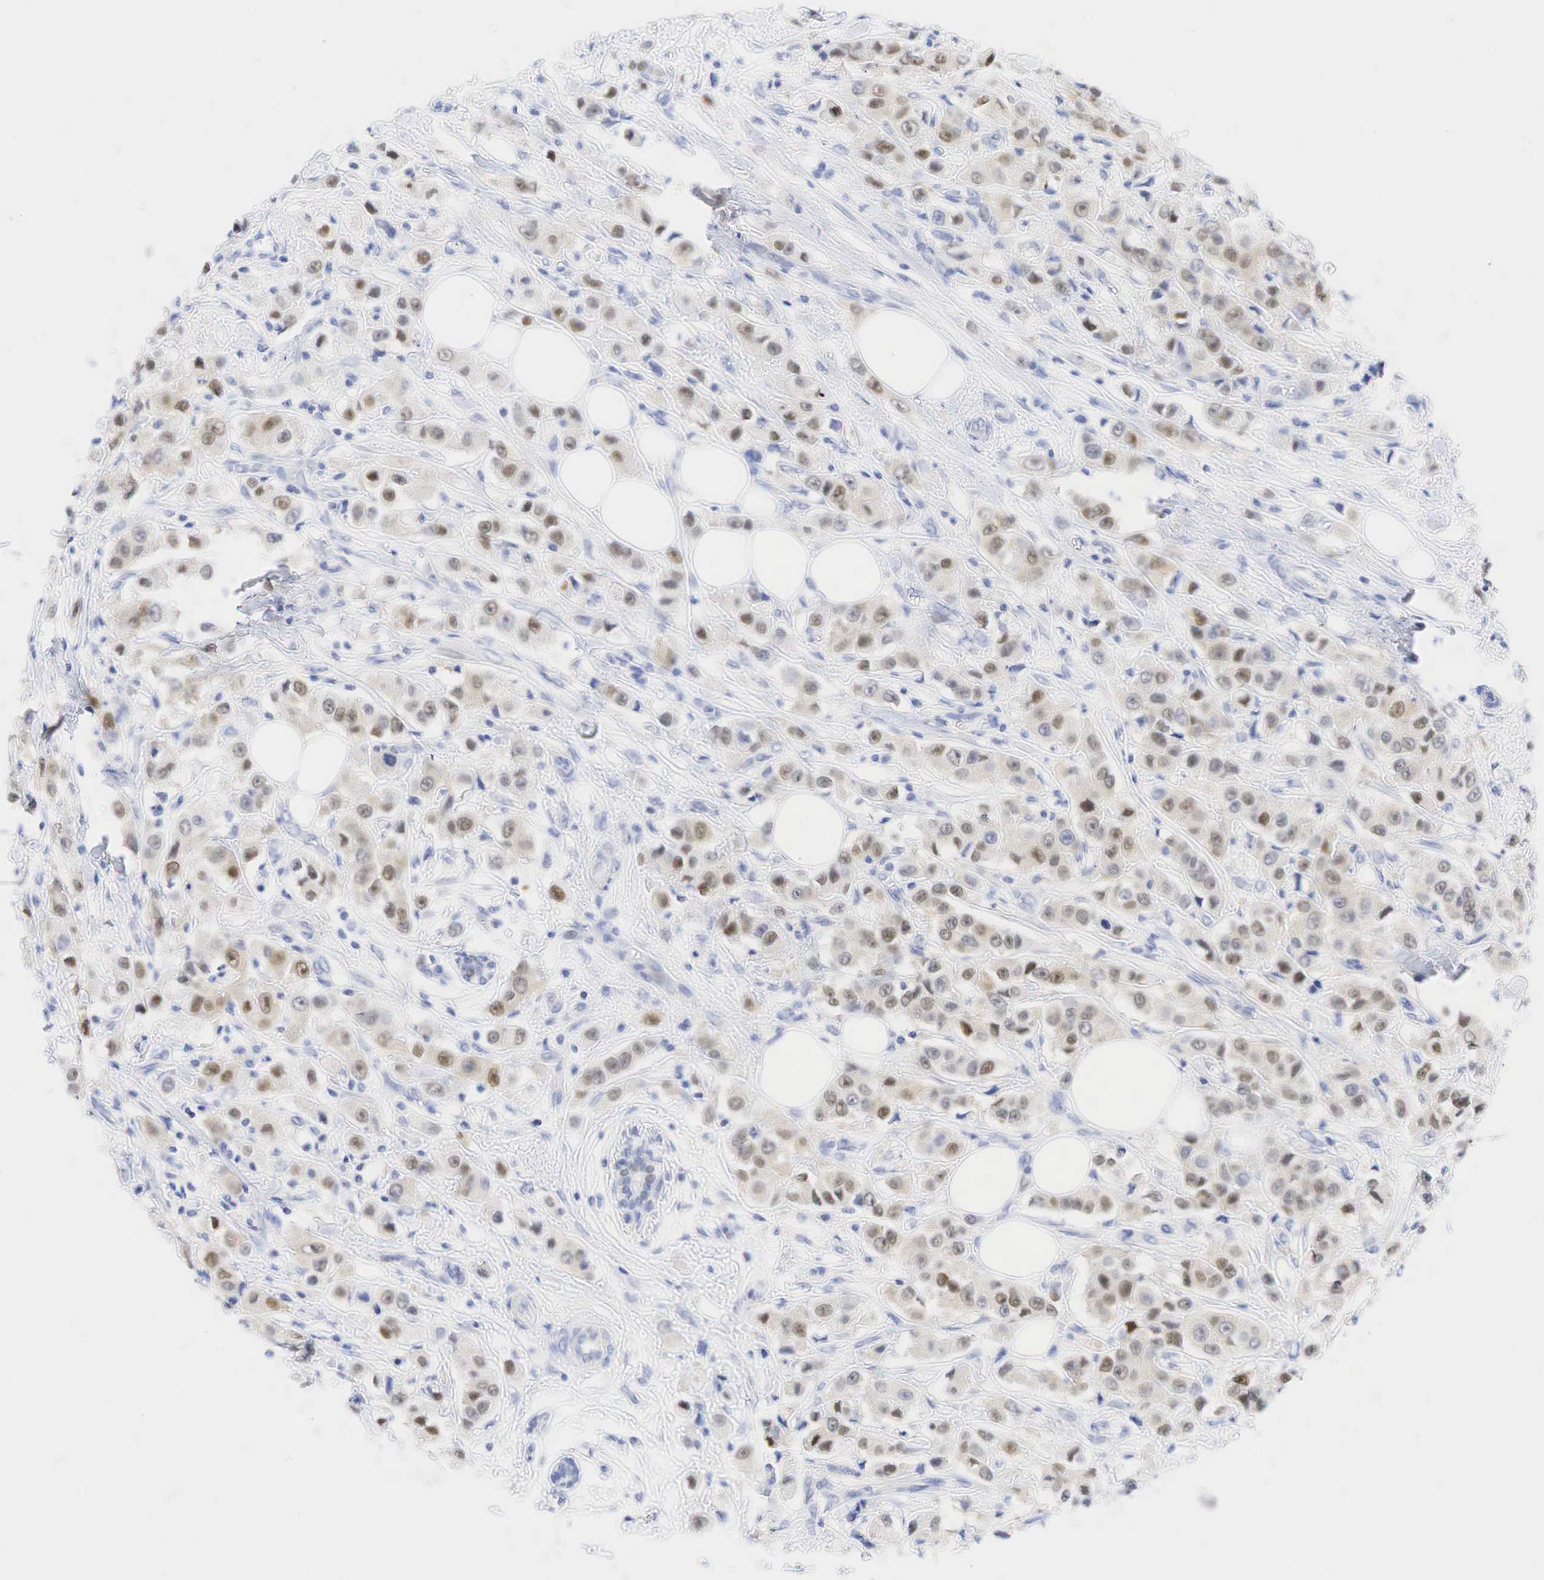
{"staining": {"intensity": "weak", "quantity": "25%-75%", "location": "nuclear"}, "tissue": "breast cancer", "cell_type": "Tumor cells", "image_type": "cancer", "snomed": [{"axis": "morphology", "description": "Duct carcinoma"}, {"axis": "topography", "description": "Breast"}], "caption": "Immunohistochemical staining of human breast cancer exhibits low levels of weak nuclear protein expression in about 25%-75% of tumor cells.", "gene": "AR", "patient": {"sex": "female", "age": 58}}